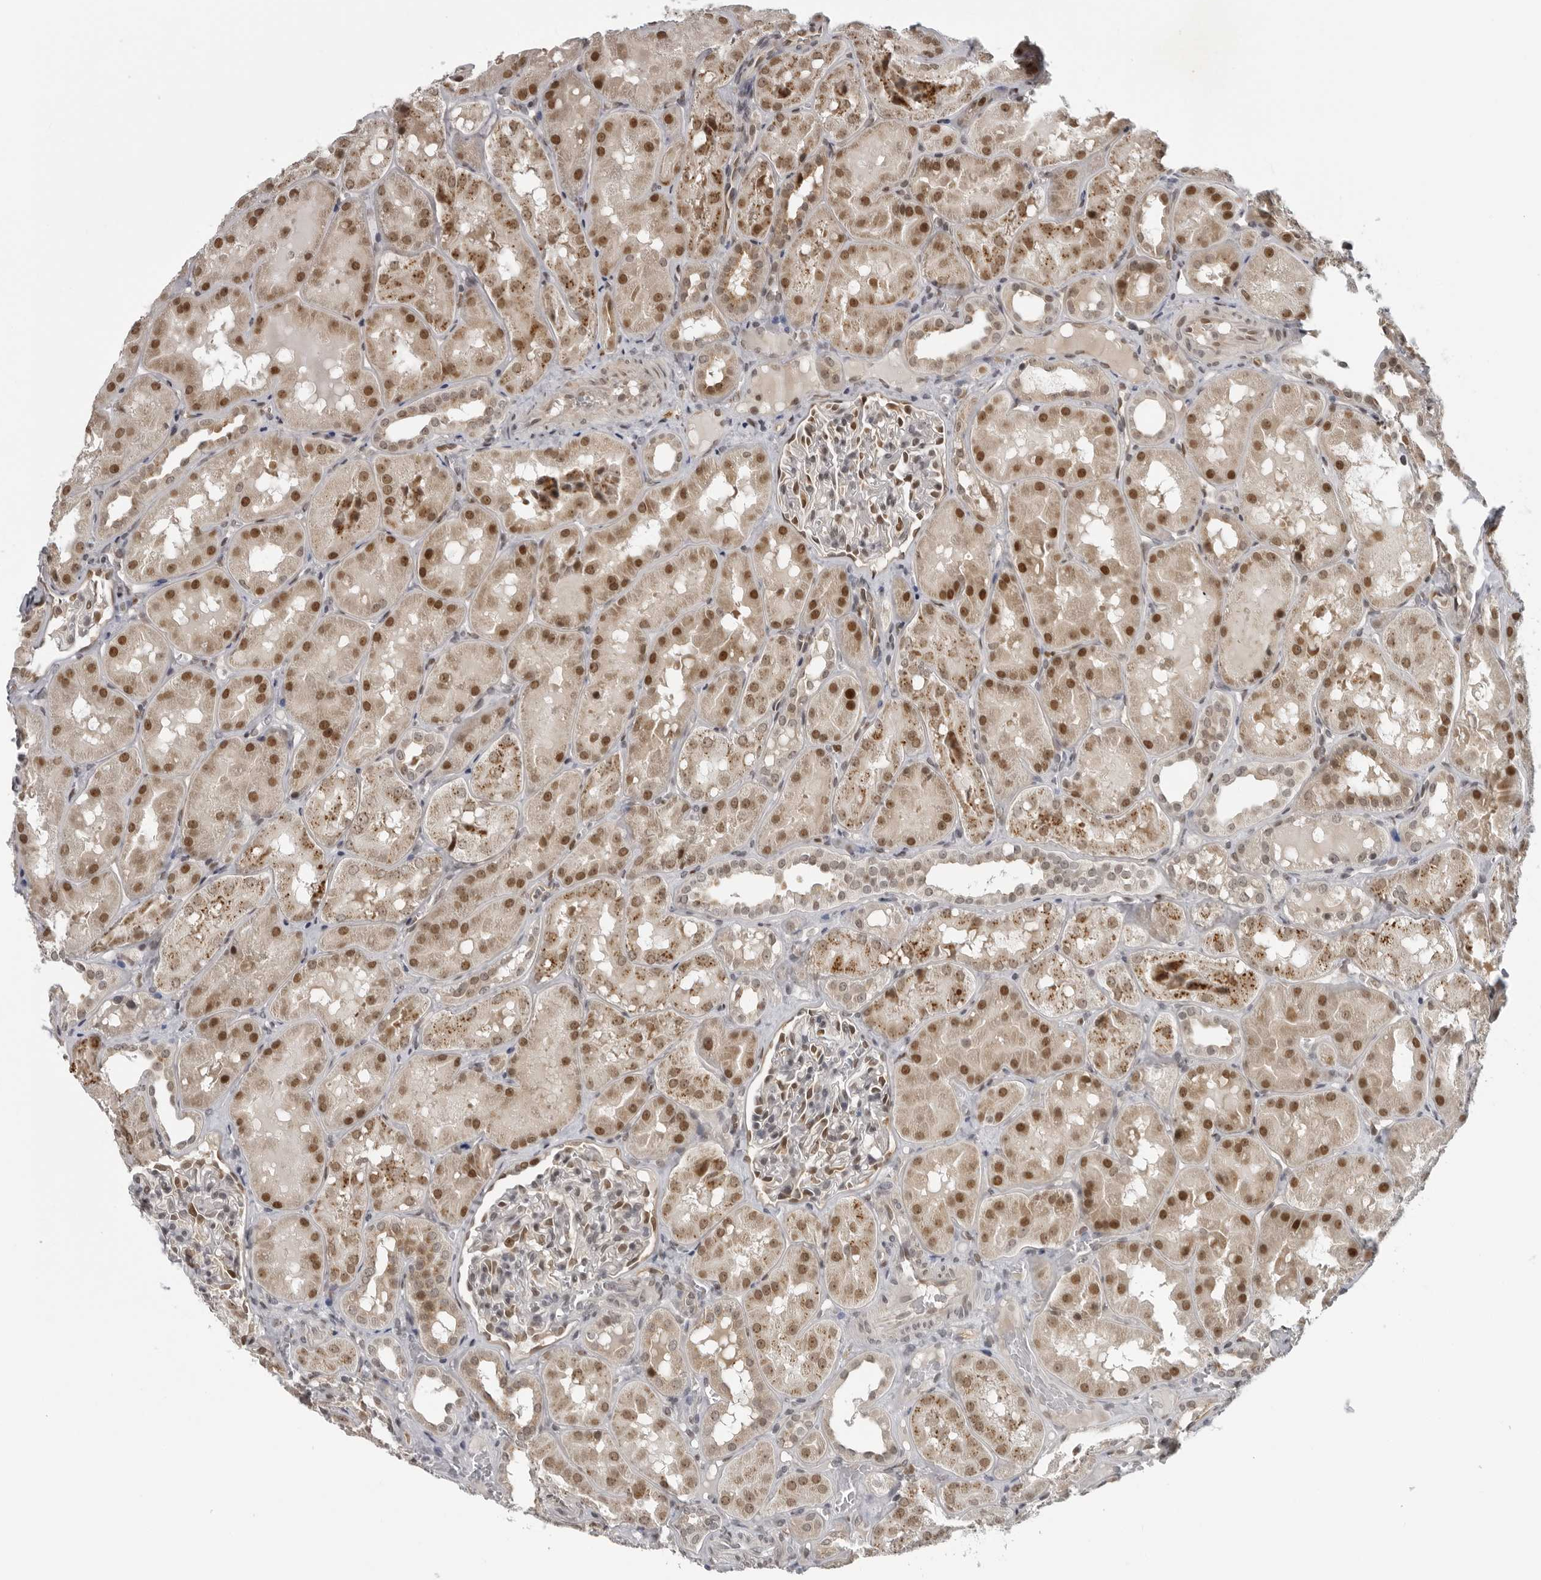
{"staining": {"intensity": "moderate", "quantity": "<25%", "location": "nuclear"}, "tissue": "kidney", "cell_type": "Cells in glomeruli", "image_type": "normal", "snomed": [{"axis": "morphology", "description": "Normal tissue, NOS"}, {"axis": "topography", "description": "Kidney"}], "caption": "Benign kidney was stained to show a protein in brown. There is low levels of moderate nuclear expression in about <25% of cells in glomeruli.", "gene": "MAF", "patient": {"sex": "male", "age": 16}}